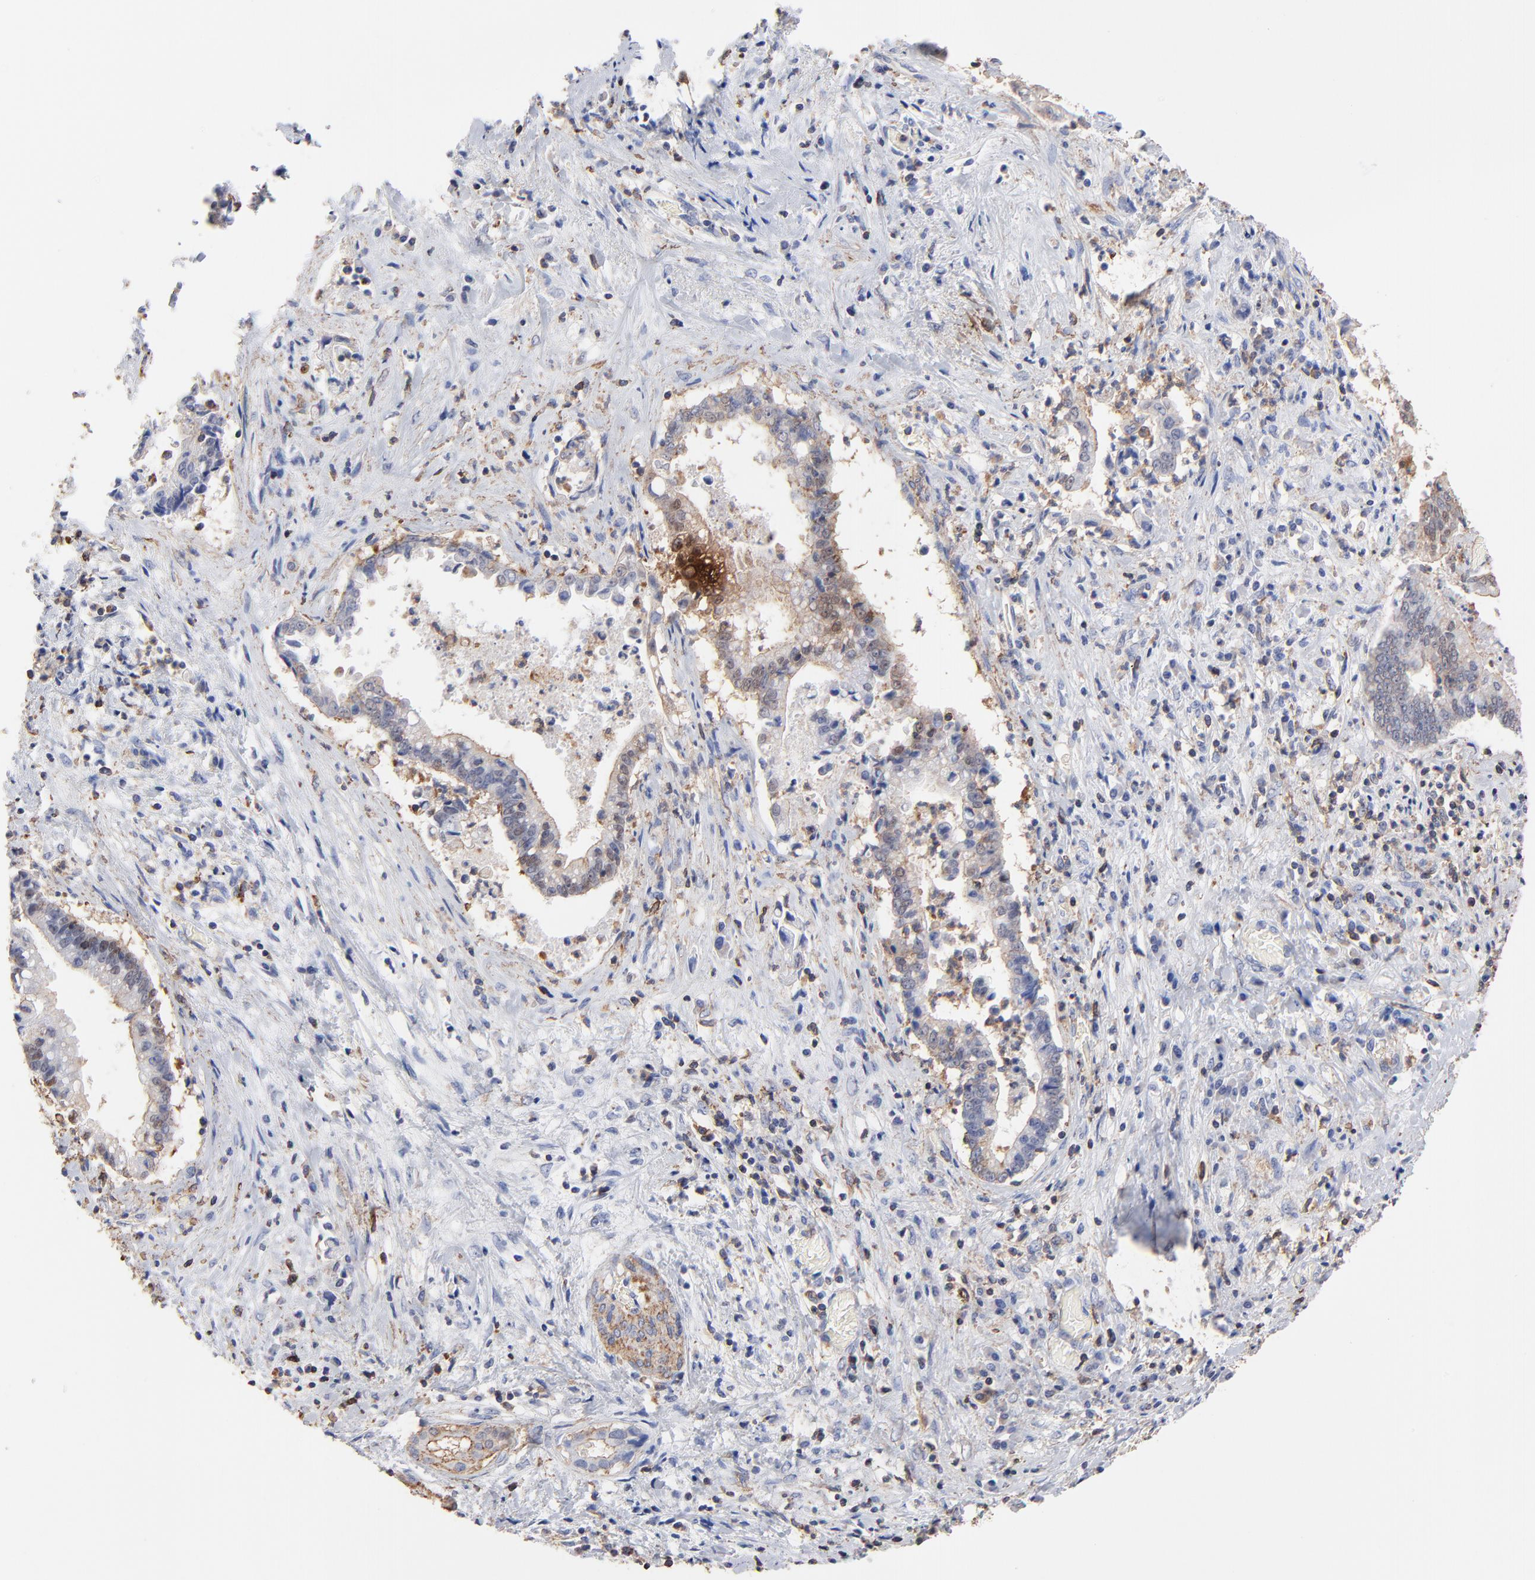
{"staining": {"intensity": "weak", "quantity": ">75%", "location": "cytoplasmic/membranous,nuclear"}, "tissue": "liver cancer", "cell_type": "Tumor cells", "image_type": "cancer", "snomed": [{"axis": "morphology", "description": "Cholangiocarcinoma"}, {"axis": "topography", "description": "Liver"}], "caption": "This image demonstrates immunohistochemistry (IHC) staining of human liver cancer, with low weak cytoplasmic/membranous and nuclear staining in about >75% of tumor cells.", "gene": "ASL", "patient": {"sex": "male", "age": 57}}